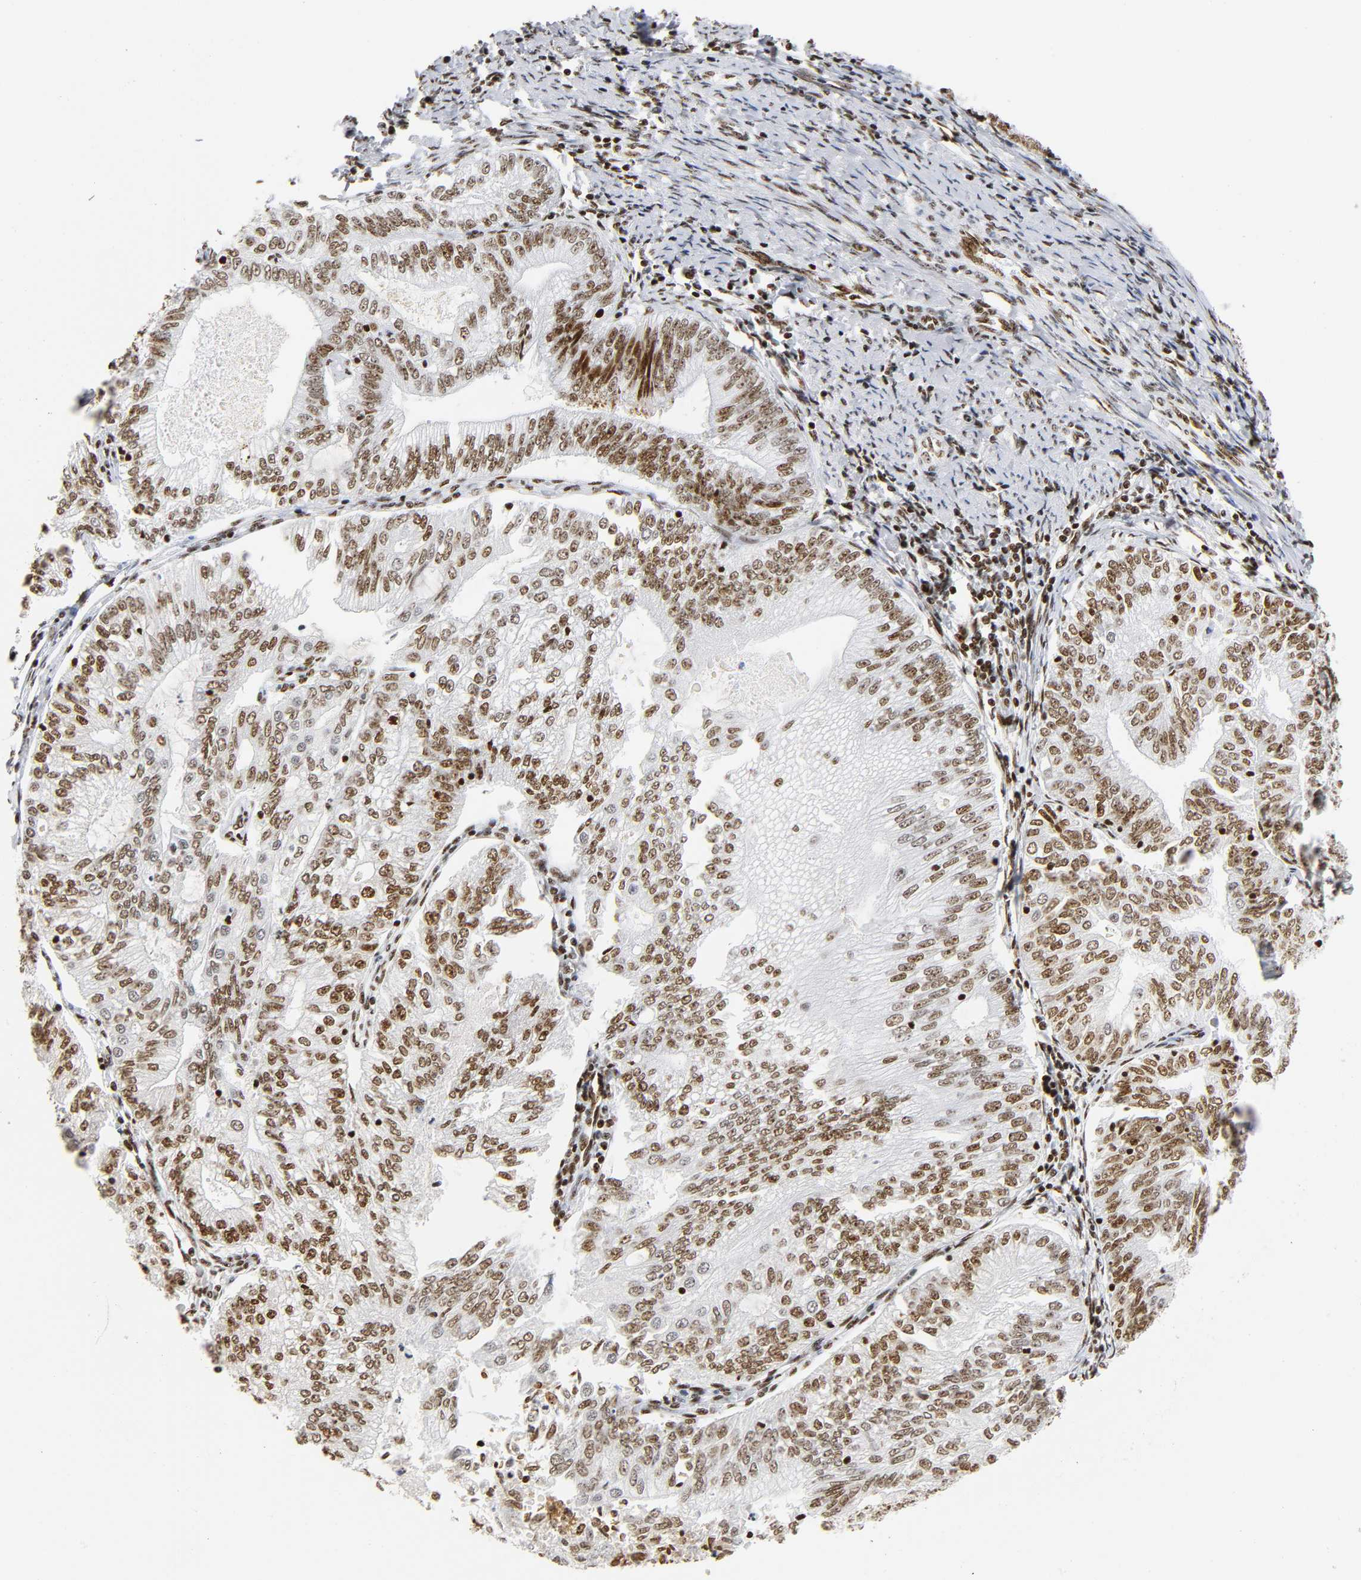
{"staining": {"intensity": "moderate", "quantity": ">75%", "location": "nuclear"}, "tissue": "endometrial cancer", "cell_type": "Tumor cells", "image_type": "cancer", "snomed": [{"axis": "morphology", "description": "Adenocarcinoma, NOS"}, {"axis": "topography", "description": "Endometrium"}], "caption": "Immunohistochemistry (IHC) of endometrial cancer demonstrates medium levels of moderate nuclear expression in approximately >75% of tumor cells.", "gene": "UBTF", "patient": {"sex": "female", "age": 69}}